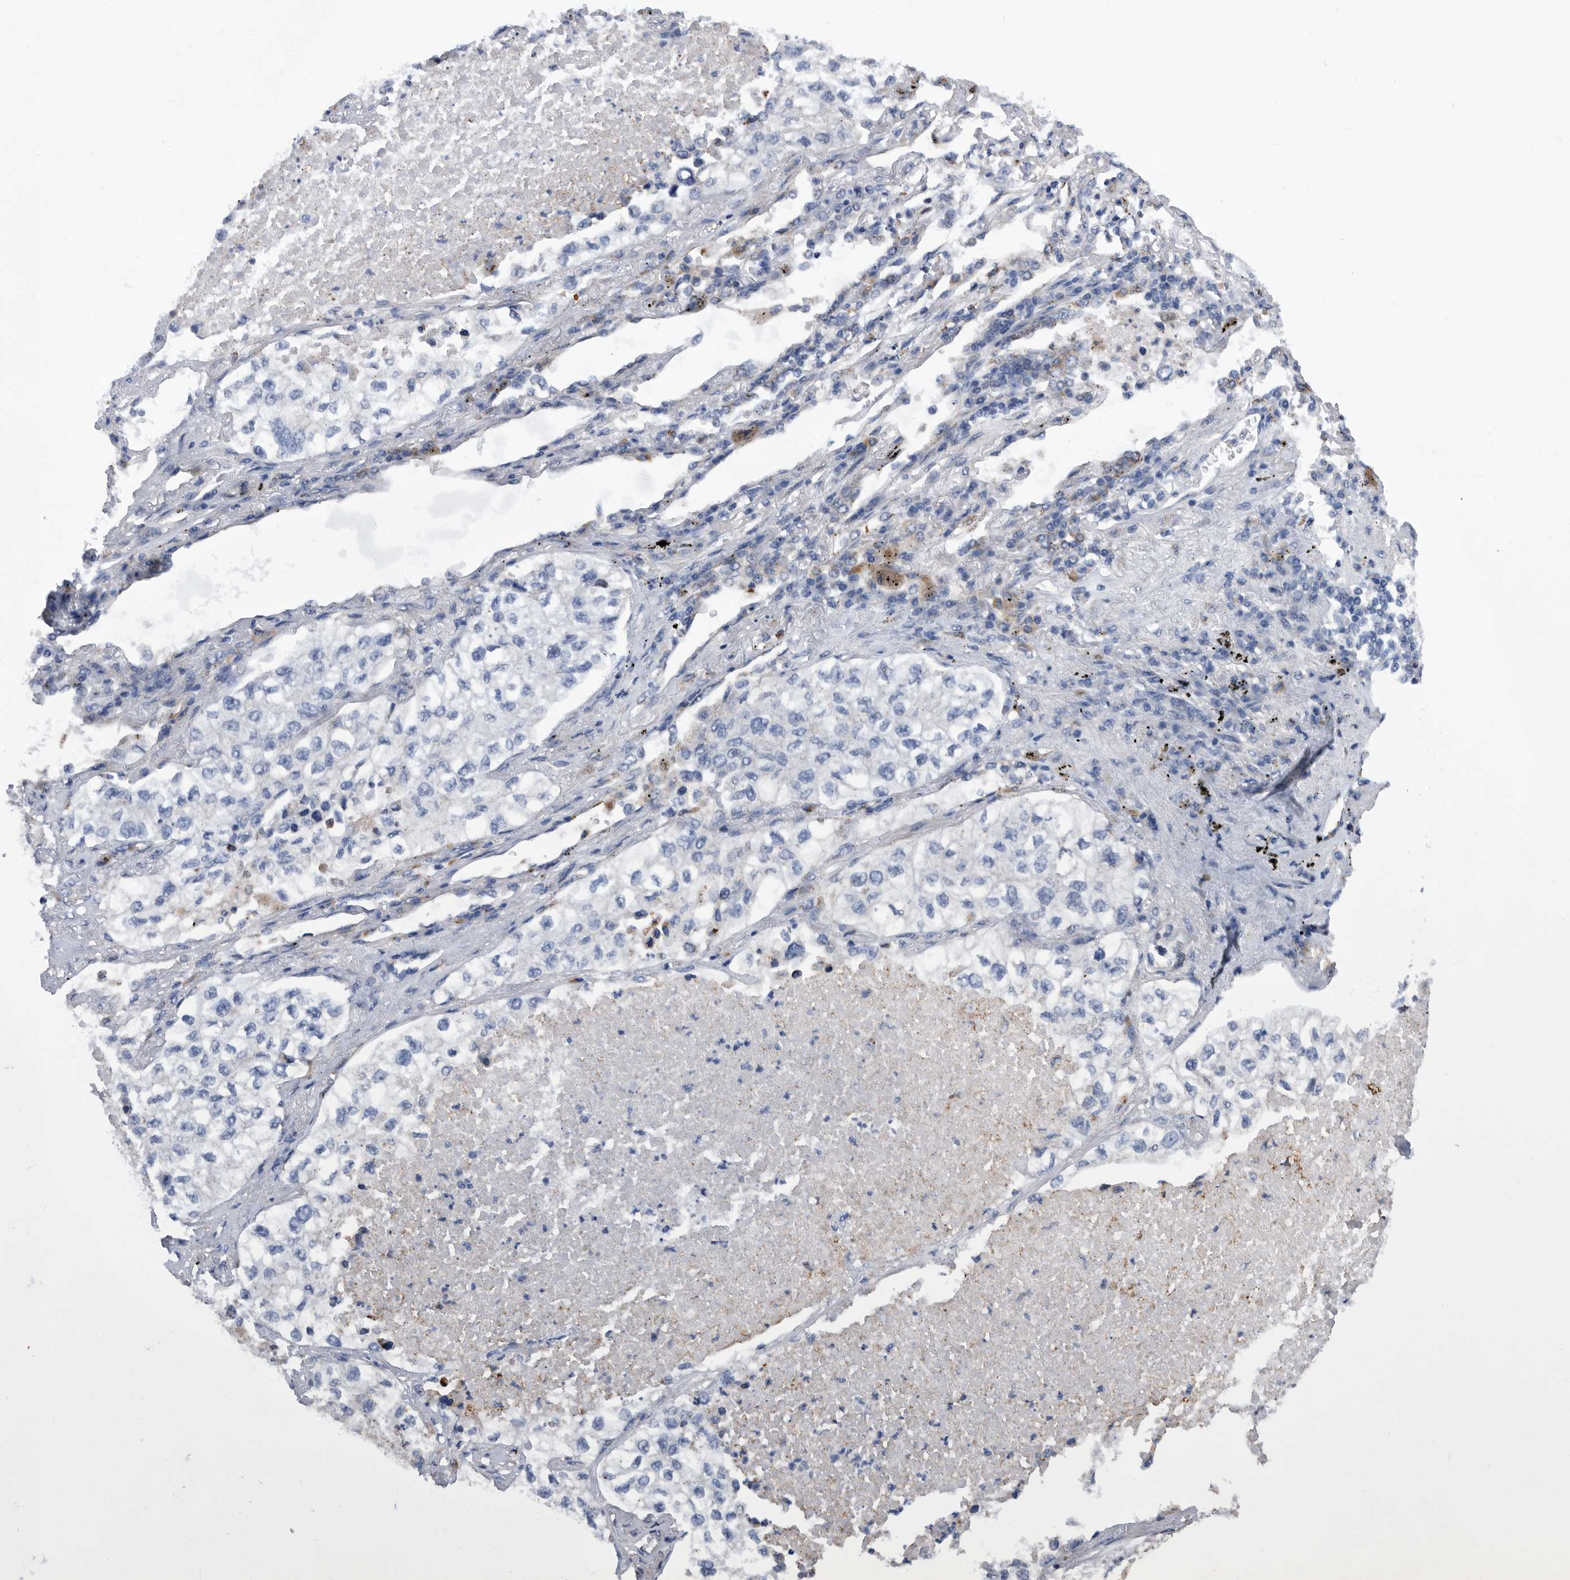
{"staining": {"intensity": "negative", "quantity": "none", "location": "none"}, "tissue": "lung cancer", "cell_type": "Tumor cells", "image_type": "cancer", "snomed": [{"axis": "morphology", "description": "Adenocarcinoma, NOS"}, {"axis": "topography", "description": "Lung"}], "caption": "High power microscopy histopathology image of an immunohistochemistry photomicrograph of adenocarcinoma (lung), revealing no significant expression in tumor cells.", "gene": "BAIAP3", "patient": {"sex": "male", "age": 63}}